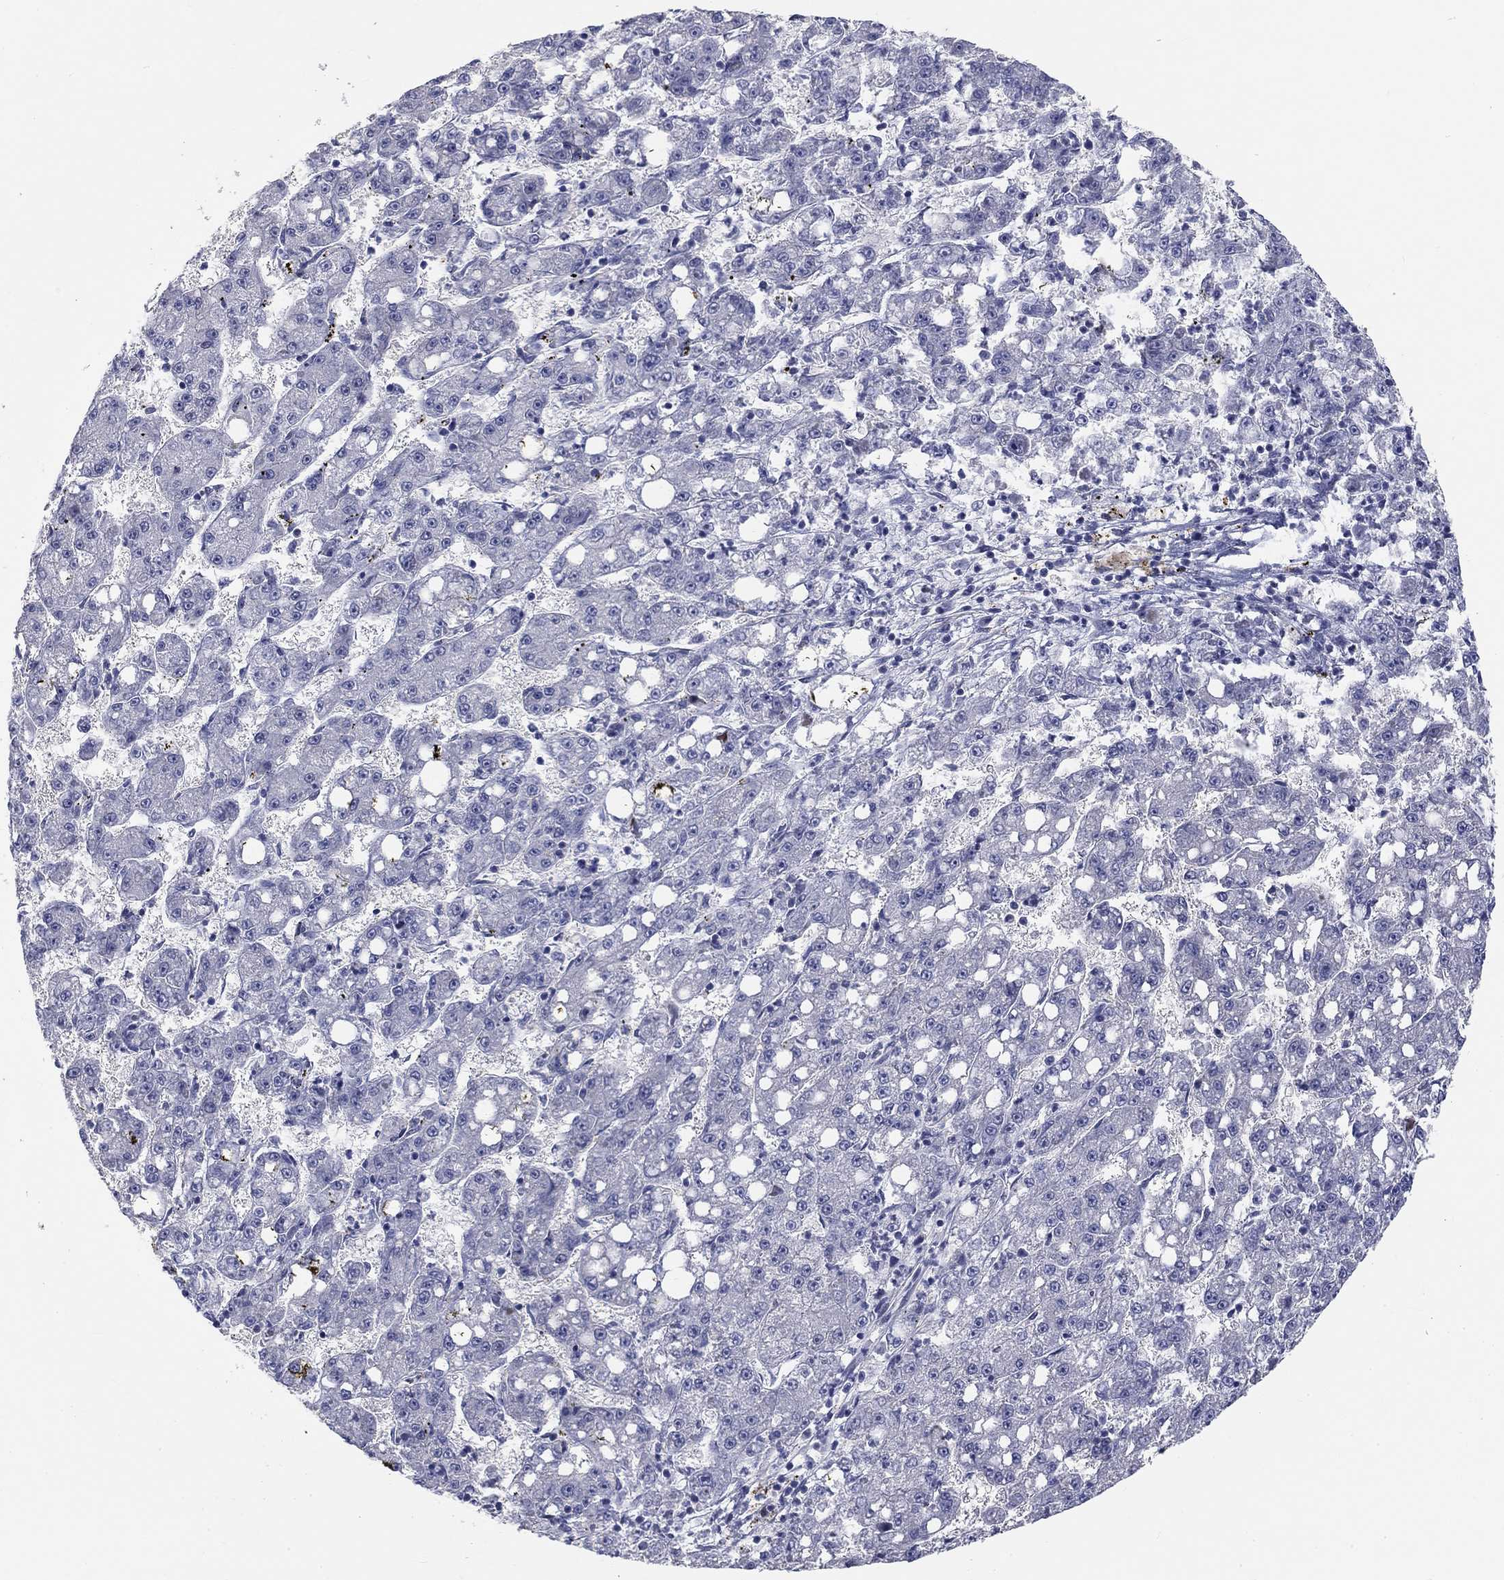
{"staining": {"intensity": "negative", "quantity": "none", "location": "none"}, "tissue": "liver cancer", "cell_type": "Tumor cells", "image_type": "cancer", "snomed": [{"axis": "morphology", "description": "Carcinoma, Hepatocellular, NOS"}, {"axis": "topography", "description": "Liver"}], "caption": "Immunohistochemistry photomicrograph of human liver cancer stained for a protein (brown), which displays no positivity in tumor cells. The staining is performed using DAB brown chromogen with nuclei counter-stained in using hematoxylin.", "gene": "PRC1", "patient": {"sex": "female", "age": 65}}